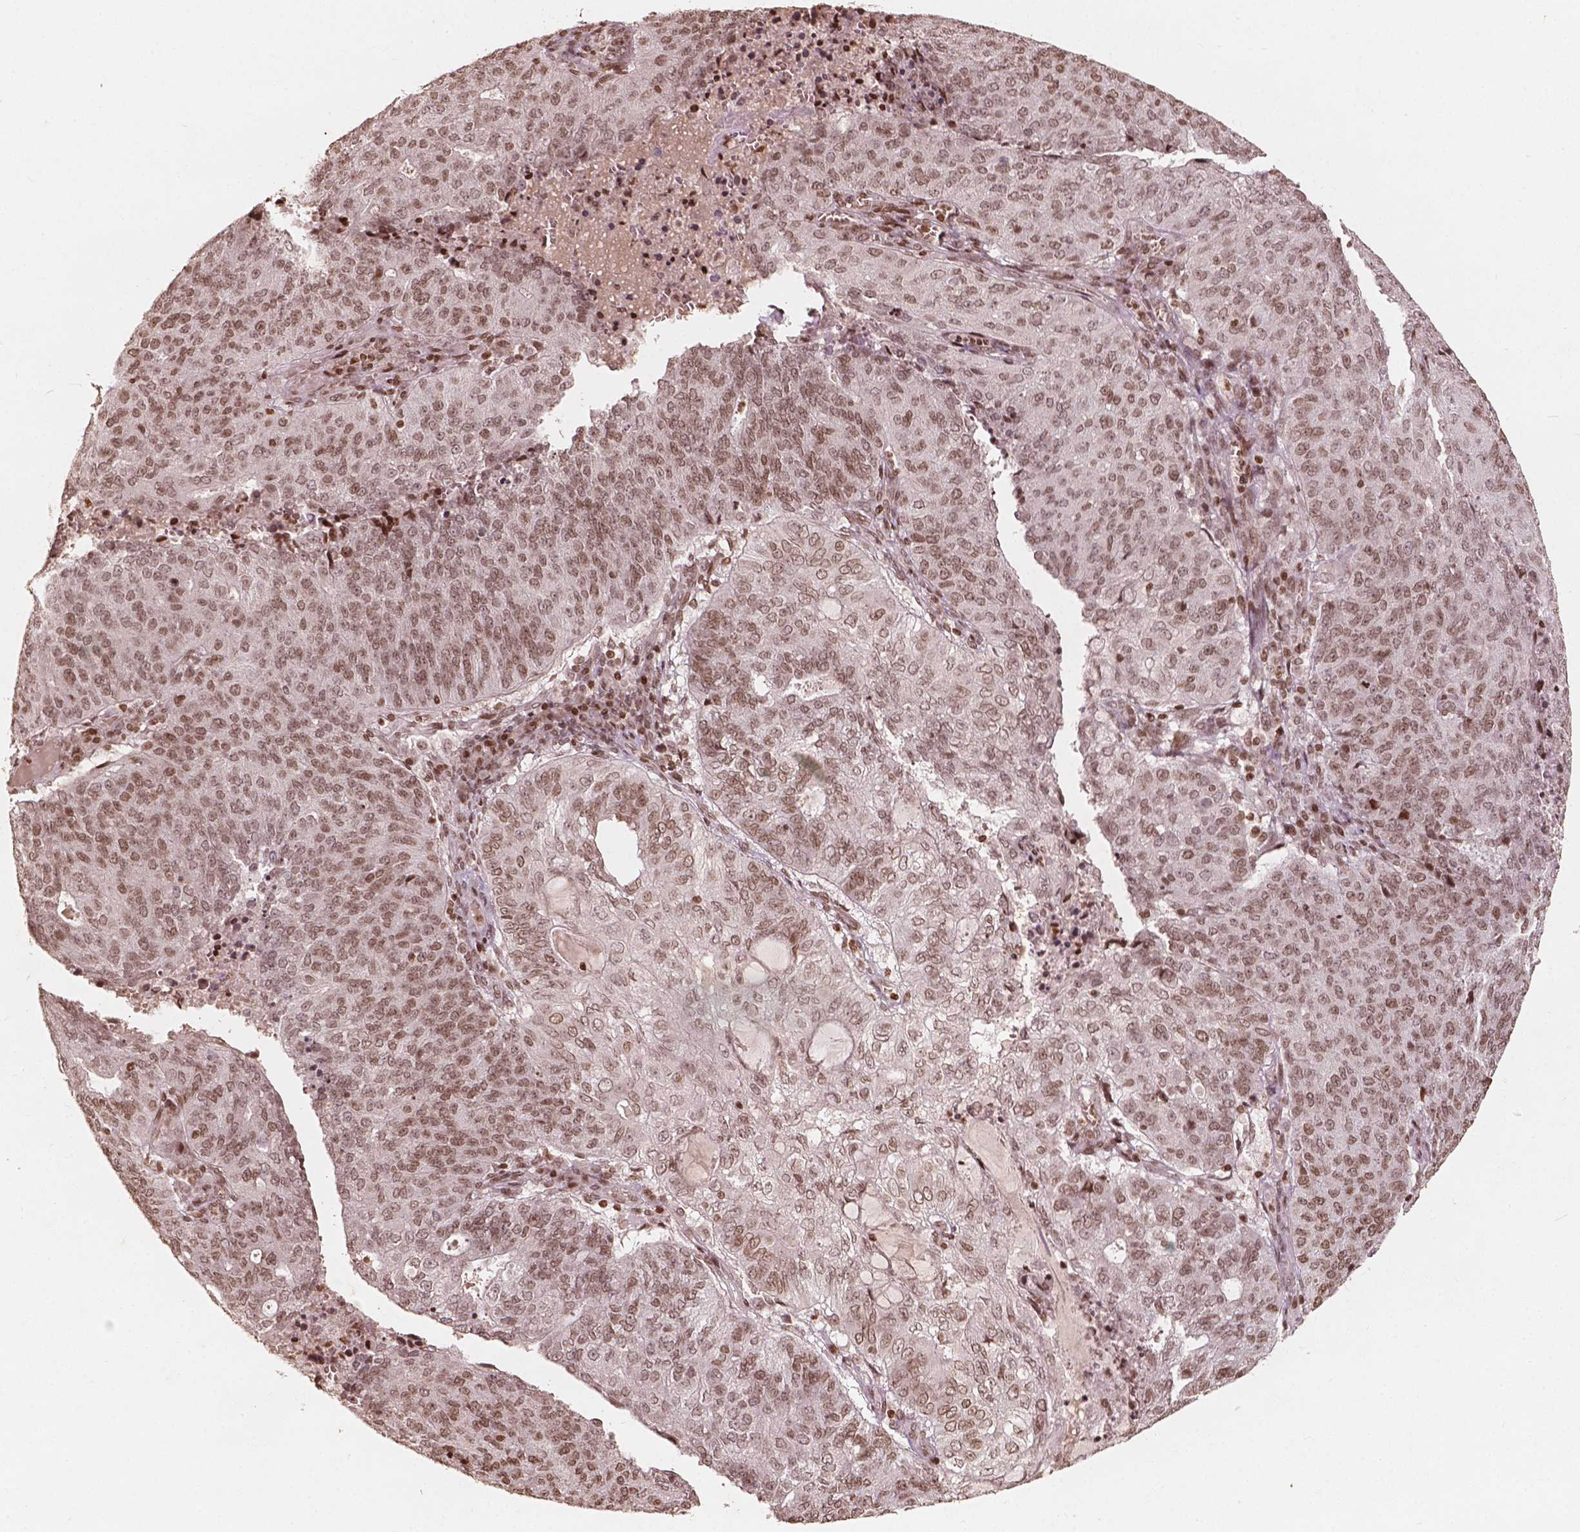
{"staining": {"intensity": "weak", "quantity": ">75%", "location": "nuclear"}, "tissue": "endometrial cancer", "cell_type": "Tumor cells", "image_type": "cancer", "snomed": [{"axis": "morphology", "description": "Adenocarcinoma, NOS"}, {"axis": "topography", "description": "Endometrium"}], "caption": "The micrograph displays staining of endometrial cancer (adenocarcinoma), revealing weak nuclear protein expression (brown color) within tumor cells.", "gene": "H3C14", "patient": {"sex": "female", "age": 82}}